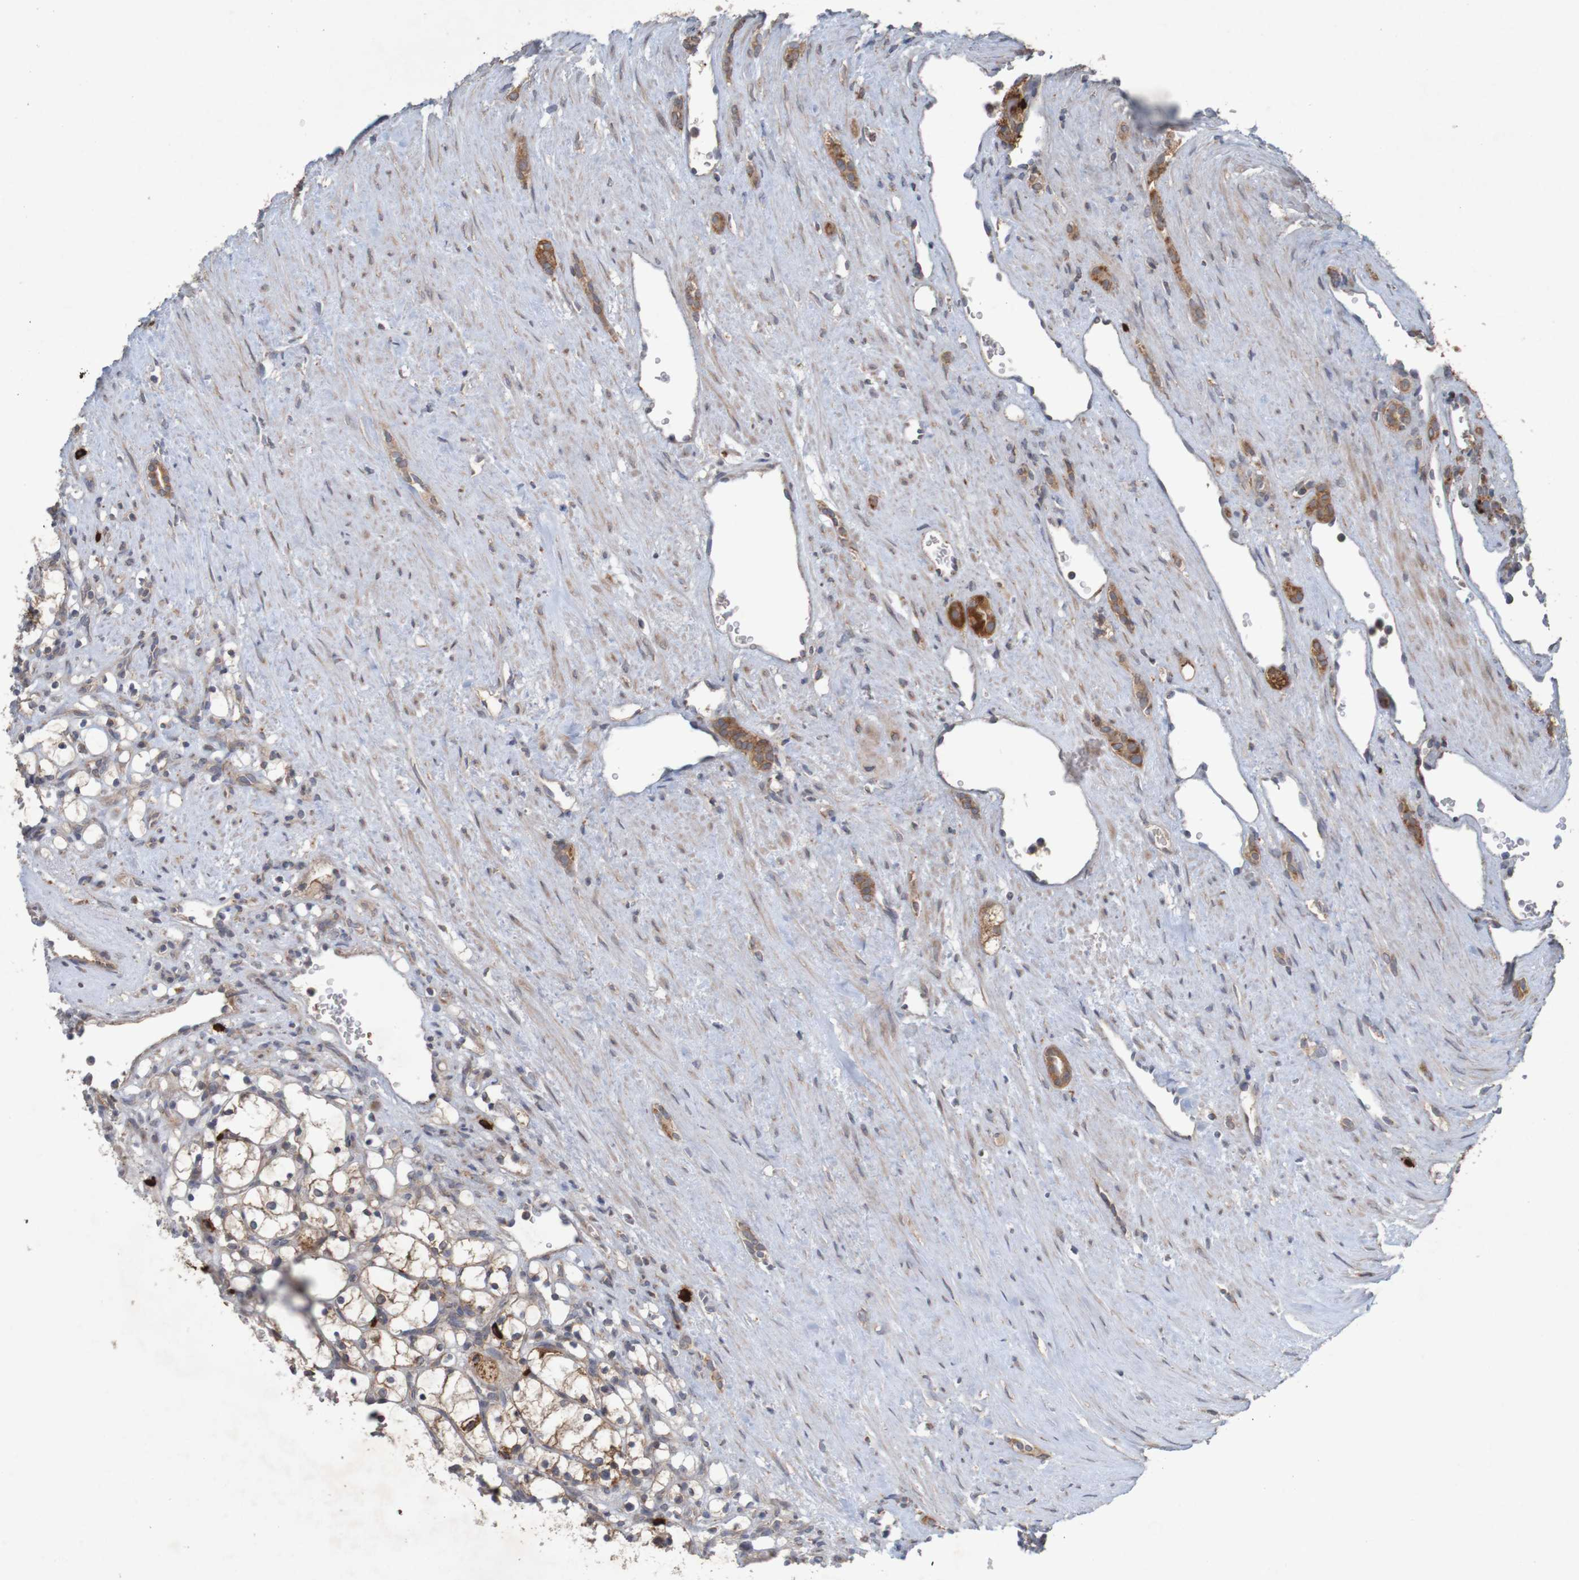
{"staining": {"intensity": "weak", "quantity": ">75%", "location": "cytoplasmic/membranous"}, "tissue": "renal cancer", "cell_type": "Tumor cells", "image_type": "cancer", "snomed": [{"axis": "morphology", "description": "Adenocarcinoma, NOS"}, {"axis": "topography", "description": "Kidney"}], "caption": "IHC of adenocarcinoma (renal) displays low levels of weak cytoplasmic/membranous expression in about >75% of tumor cells.", "gene": "B3GAT2", "patient": {"sex": "female", "age": 69}}